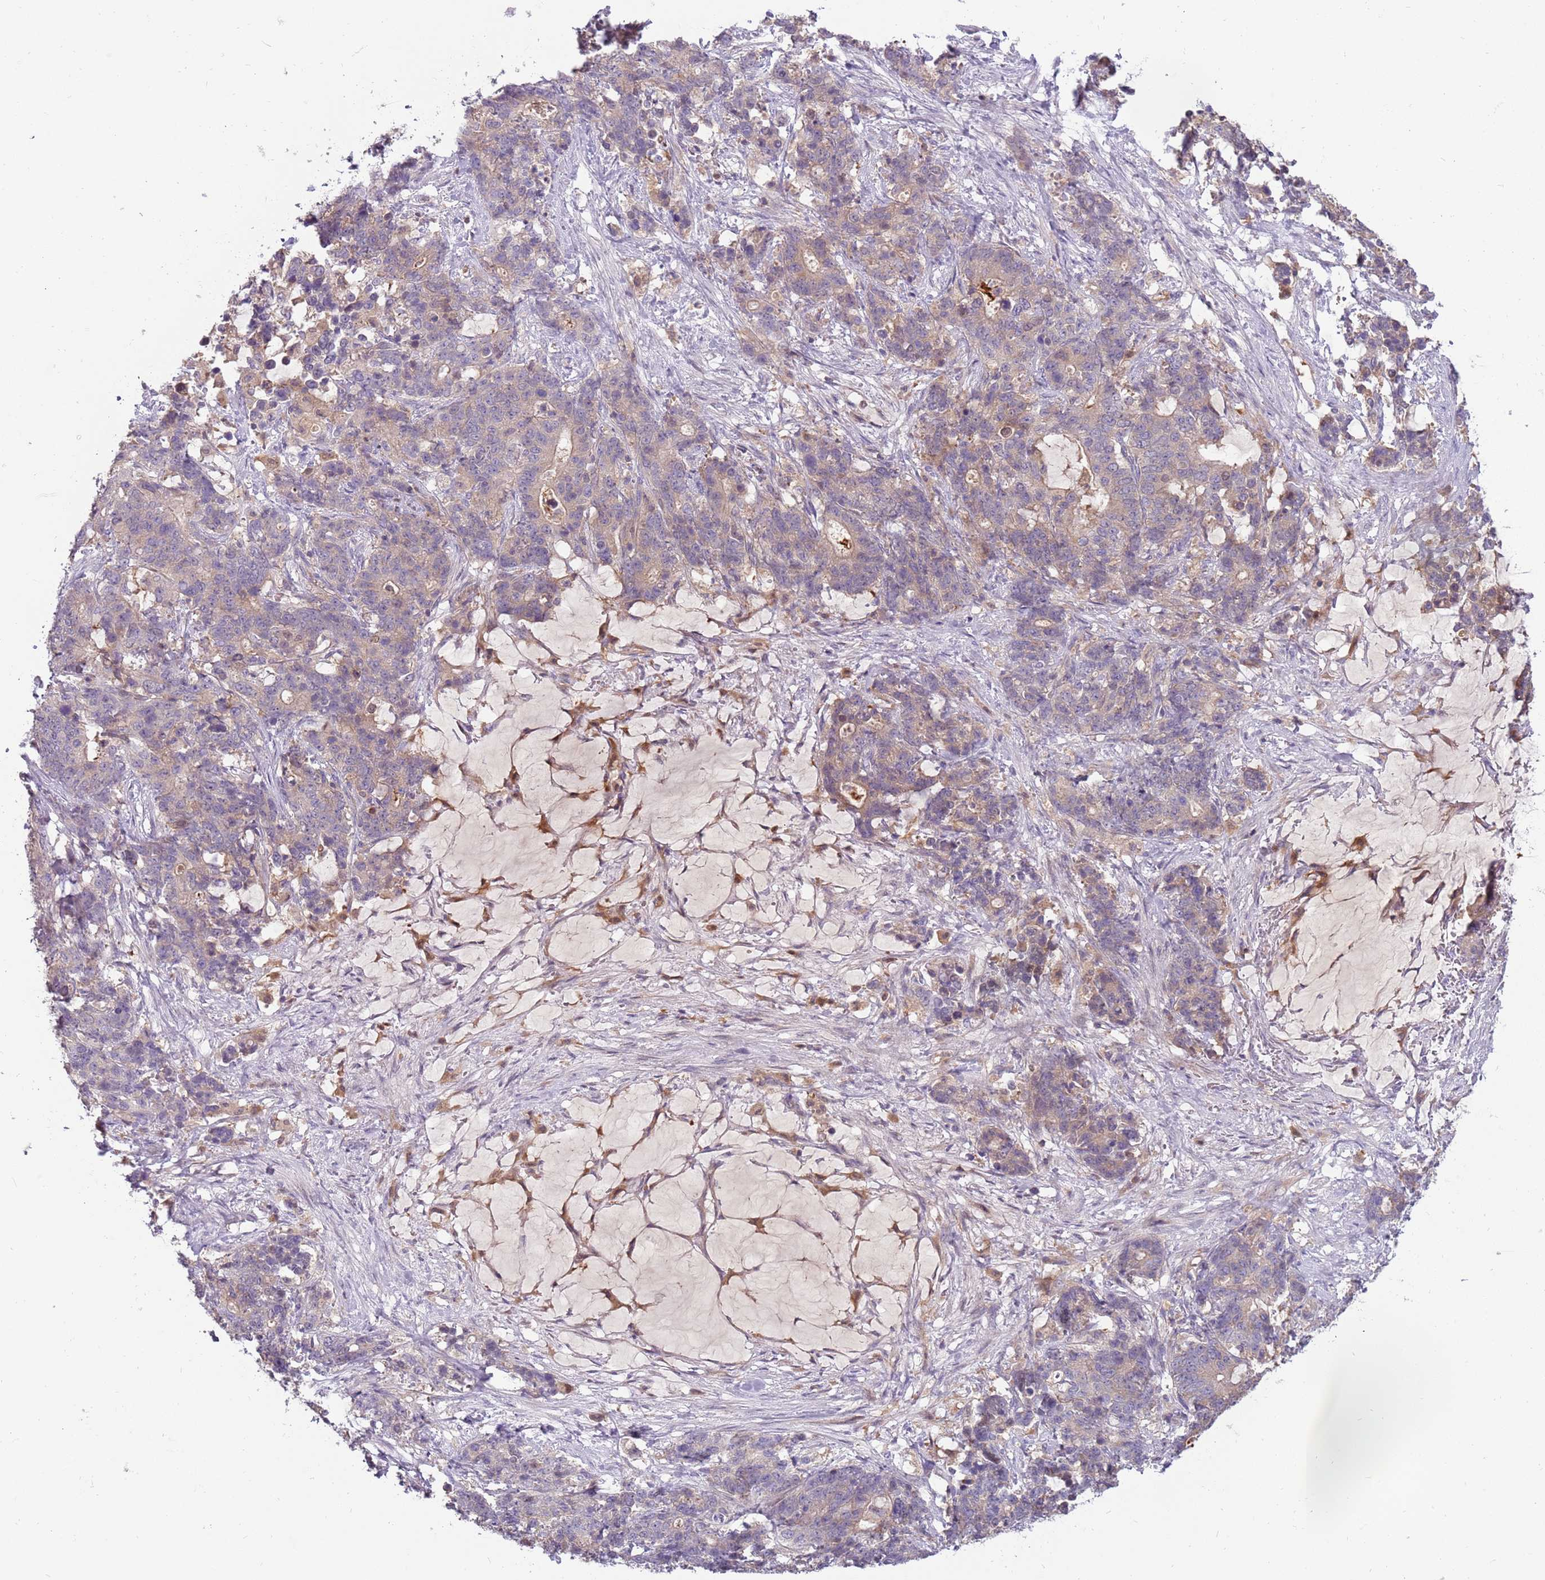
{"staining": {"intensity": "weak", "quantity": "25%-75%", "location": "cytoplasmic/membranous"}, "tissue": "stomach cancer", "cell_type": "Tumor cells", "image_type": "cancer", "snomed": [{"axis": "morphology", "description": "Normal tissue, NOS"}, {"axis": "morphology", "description": "Adenocarcinoma, NOS"}, {"axis": "topography", "description": "Stomach"}], "caption": "Immunohistochemistry (IHC) photomicrograph of neoplastic tissue: adenocarcinoma (stomach) stained using immunohistochemistry reveals low levels of weak protein expression localized specifically in the cytoplasmic/membranous of tumor cells, appearing as a cytoplasmic/membranous brown color.", "gene": "ARHGAP5", "patient": {"sex": "female", "age": 64}}